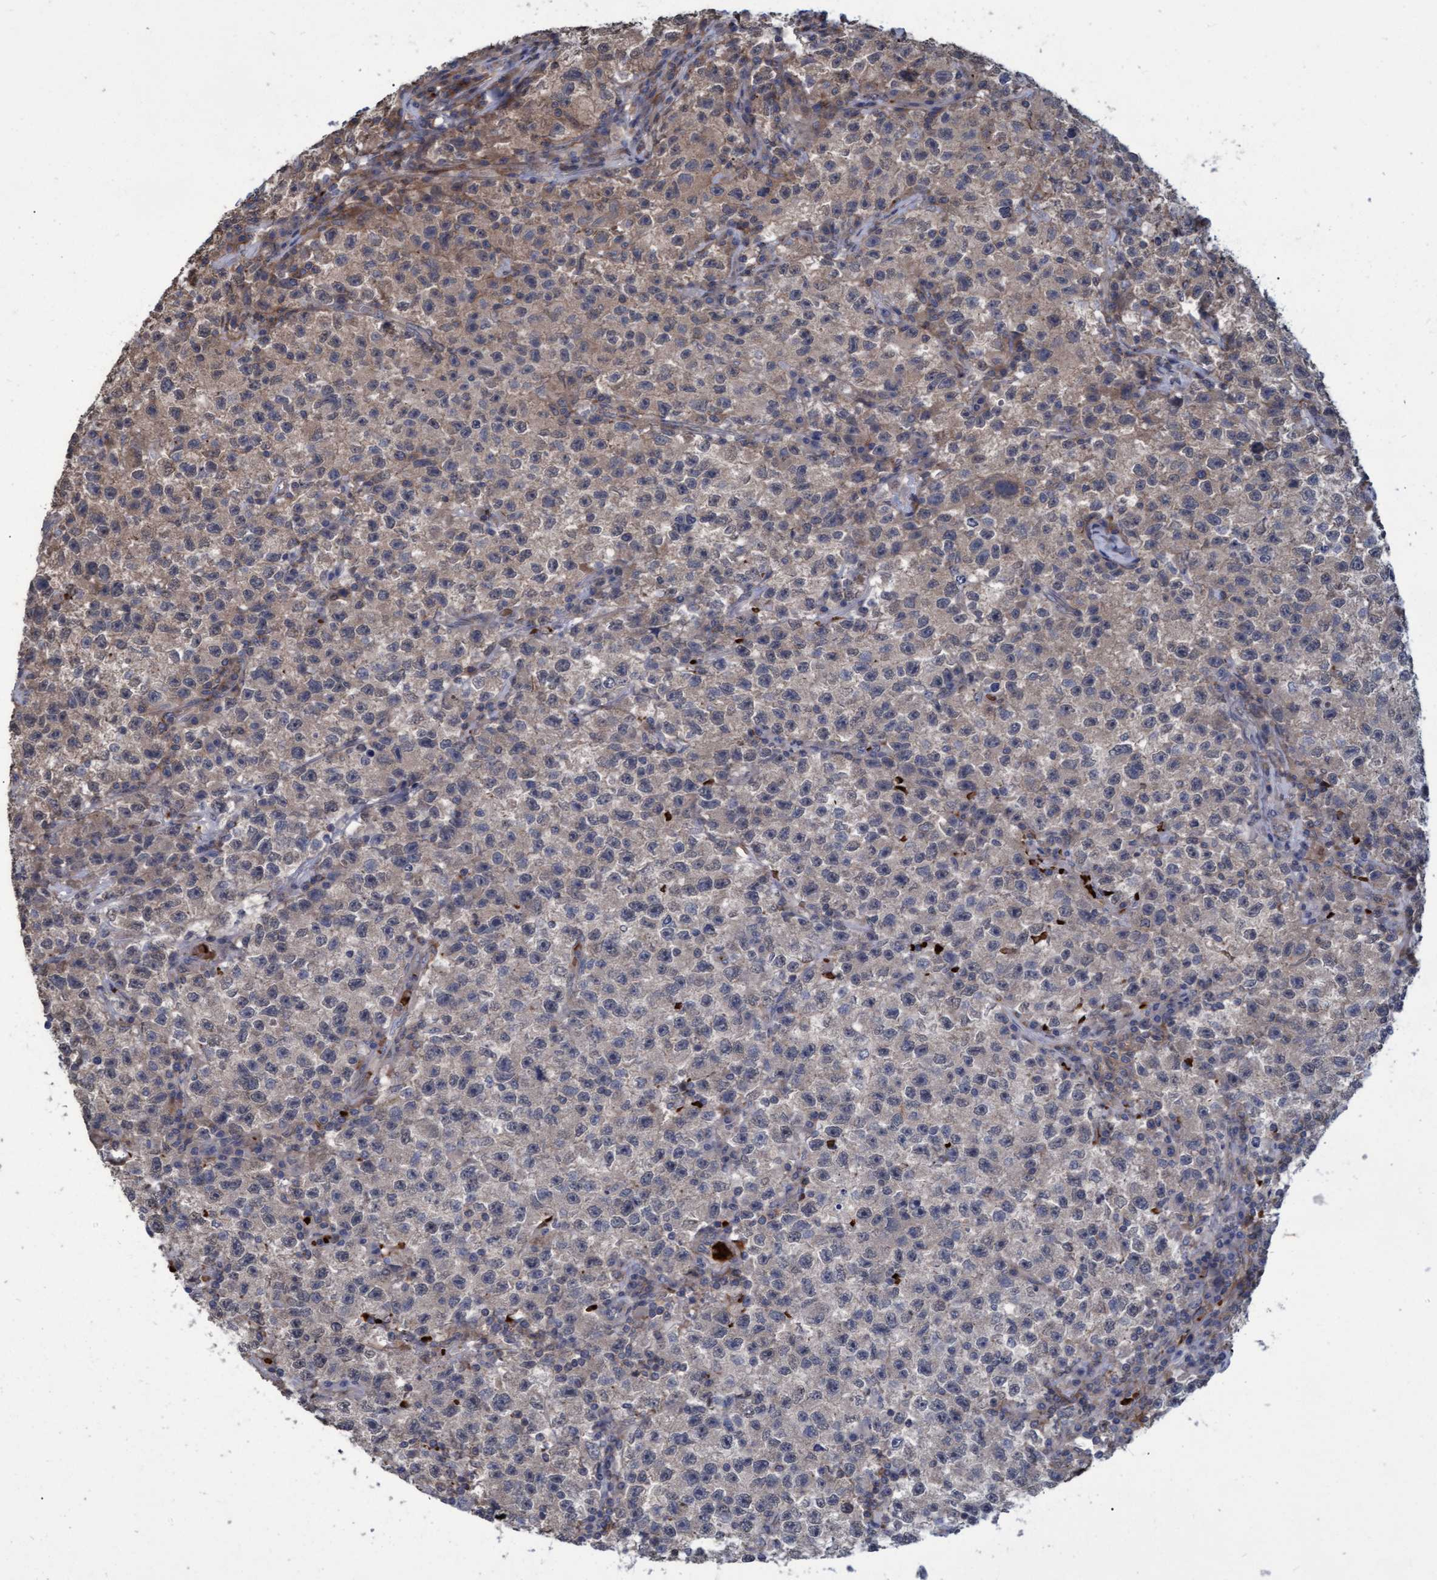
{"staining": {"intensity": "weak", "quantity": "<25%", "location": "cytoplasmic/membranous"}, "tissue": "testis cancer", "cell_type": "Tumor cells", "image_type": "cancer", "snomed": [{"axis": "morphology", "description": "Seminoma, NOS"}, {"axis": "topography", "description": "Testis"}], "caption": "This micrograph is of testis cancer stained with immunohistochemistry (IHC) to label a protein in brown with the nuclei are counter-stained blue. There is no positivity in tumor cells. (DAB immunohistochemistry visualized using brightfield microscopy, high magnification).", "gene": "NAA15", "patient": {"sex": "male", "age": 22}}